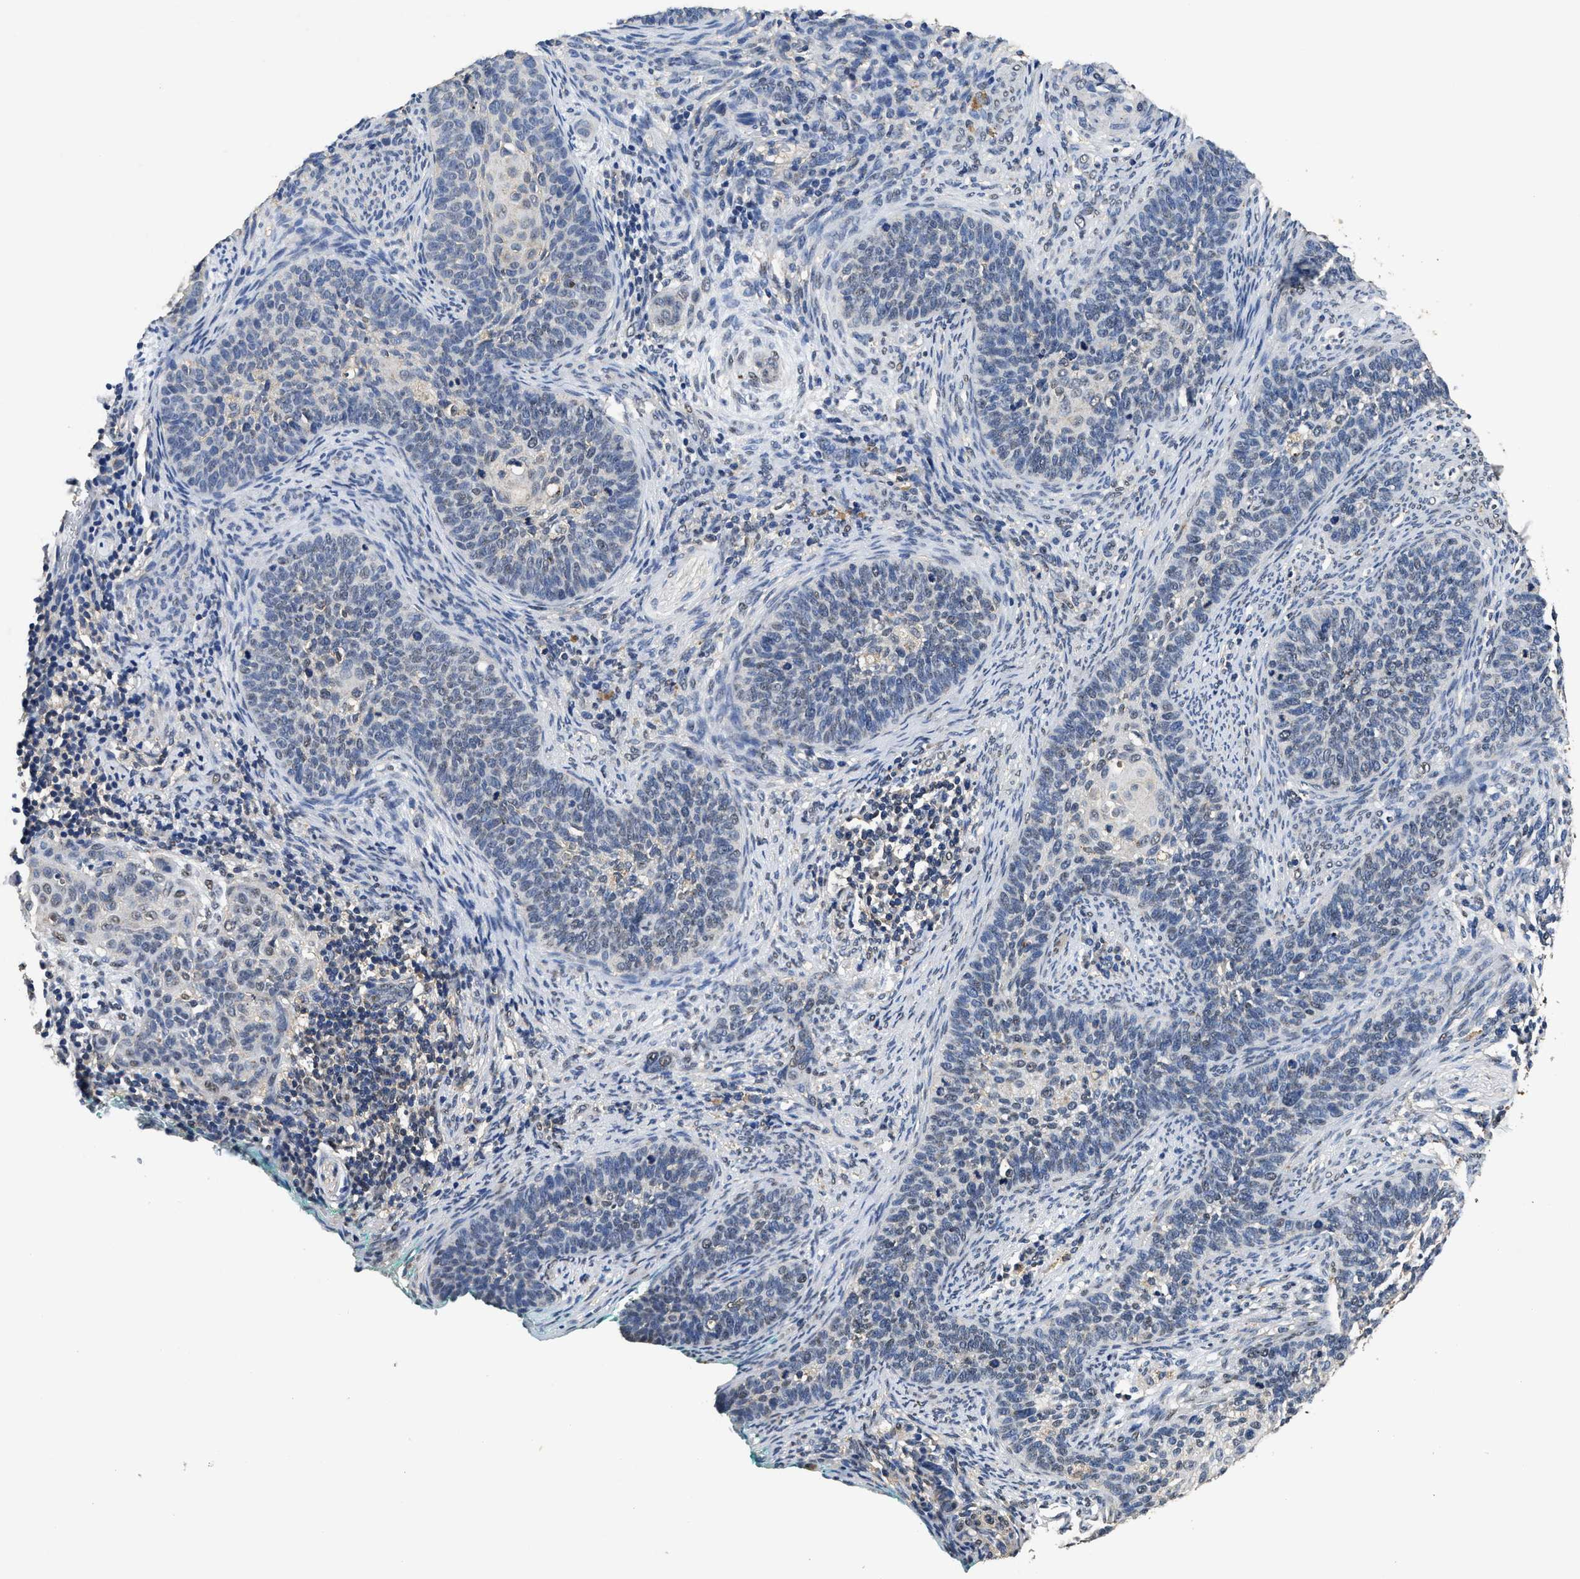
{"staining": {"intensity": "negative", "quantity": "none", "location": "none"}, "tissue": "cervical cancer", "cell_type": "Tumor cells", "image_type": "cancer", "snomed": [{"axis": "morphology", "description": "Squamous cell carcinoma, NOS"}, {"axis": "topography", "description": "Cervix"}], "caption": "A high-resolution micrograph shows immunohistochemistry staining of squamous cell carcinoma (cervical), which reveals no significant positivity in tumor cells. Nuclei are stained in blue.", "gene": "CTNNA1", "patient": {"sex": "female", "age": 33}}